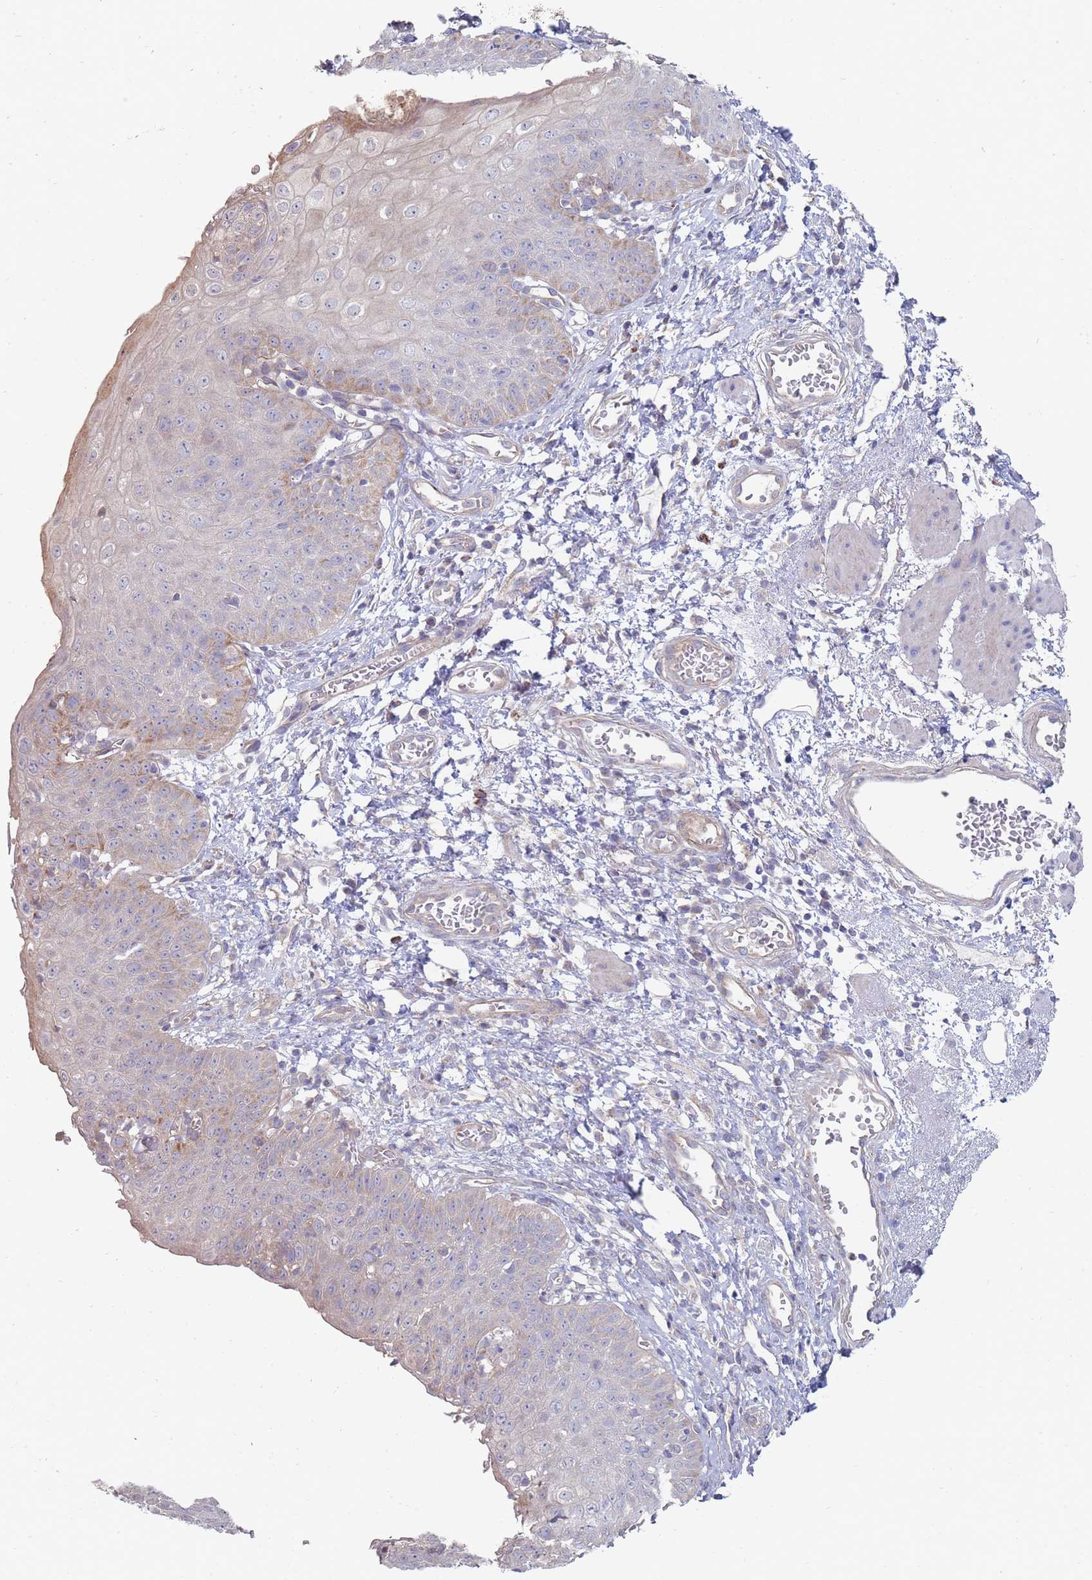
{"staining": {"intensity": "weak", "quantity": "25%-75%", "location": "cytoplasmic/membranous"}, "tissue": "esophagus", "cell_type": "Squamous epithelial cells", "image_type": "normal", "snomed": [{"axis": "morphology", "description": "Normal tissue, NOS"}, {"axis": "topography", "description": "Esophagus"}], "caption": "Immunohistochemical staining of benign human esophagus shows low levels of weak cytoplasmic/membranous staining in about 25%-75% of squamous epithelial cells. The staining is performed using DAB (3,3'-diaminobenzidine) brown chromogen to label protein expression. The nuclei are counter-stained blue using hematoxylin.", "gene": "NUB1", "patient": {"sex": "male", "age": 71}}